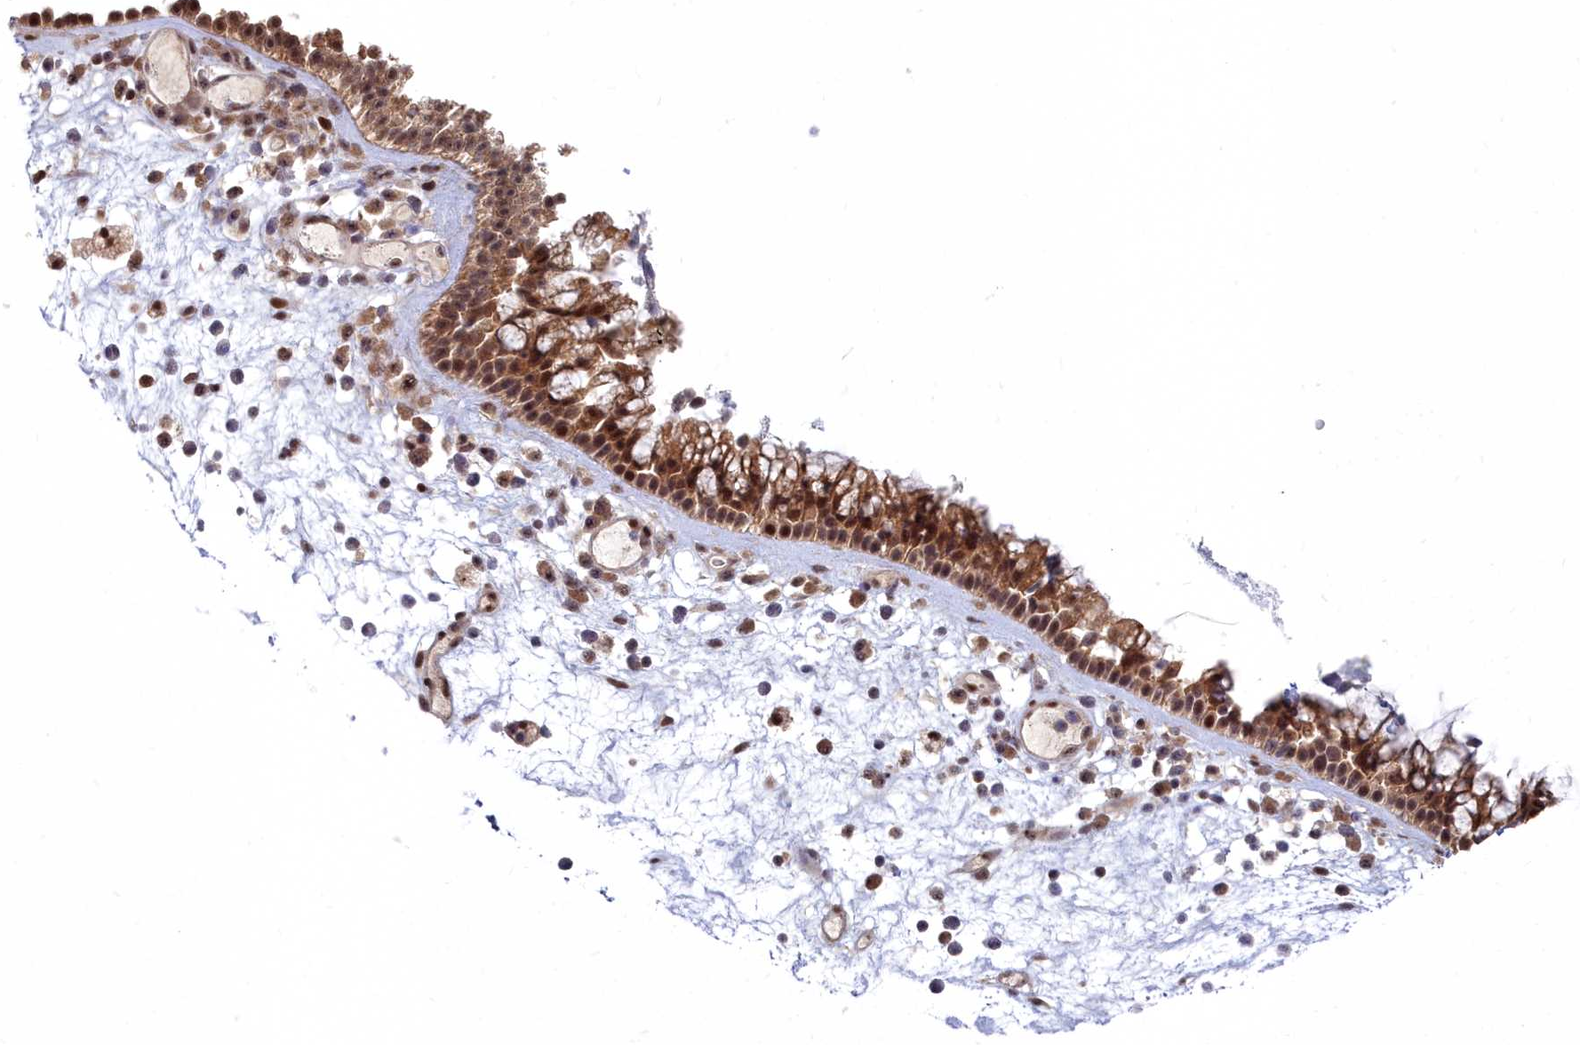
{"staining": {"intensity": "moderate", "quantity": ">75%", "location": "cytoplasmic/membranous,nuclear"}, "tissue": "nasopharynx", "cell_type": "Respiratory epithelial cells", "image_type": "normal", "snomed": [{"axis": "morphology", "description": "Normal tissue, NOS"}, {"axis": "morphology", "description": "Inflammation, NOS"}, {"axis": "morphology", "description": "Malignant melanoma, Metastatic site"}, {"axis": "topography", "description": "Nasopharynx"}], "caption": "About >75% of respiratory epithelial cells in benign nasopharynx display moderate cytoplasmic/membranous,nuclear protein positivity as visualized by brown immunohistochemical staining.", "gene": "RPS27A", "patient": {"sex": "male", "age": 70}}